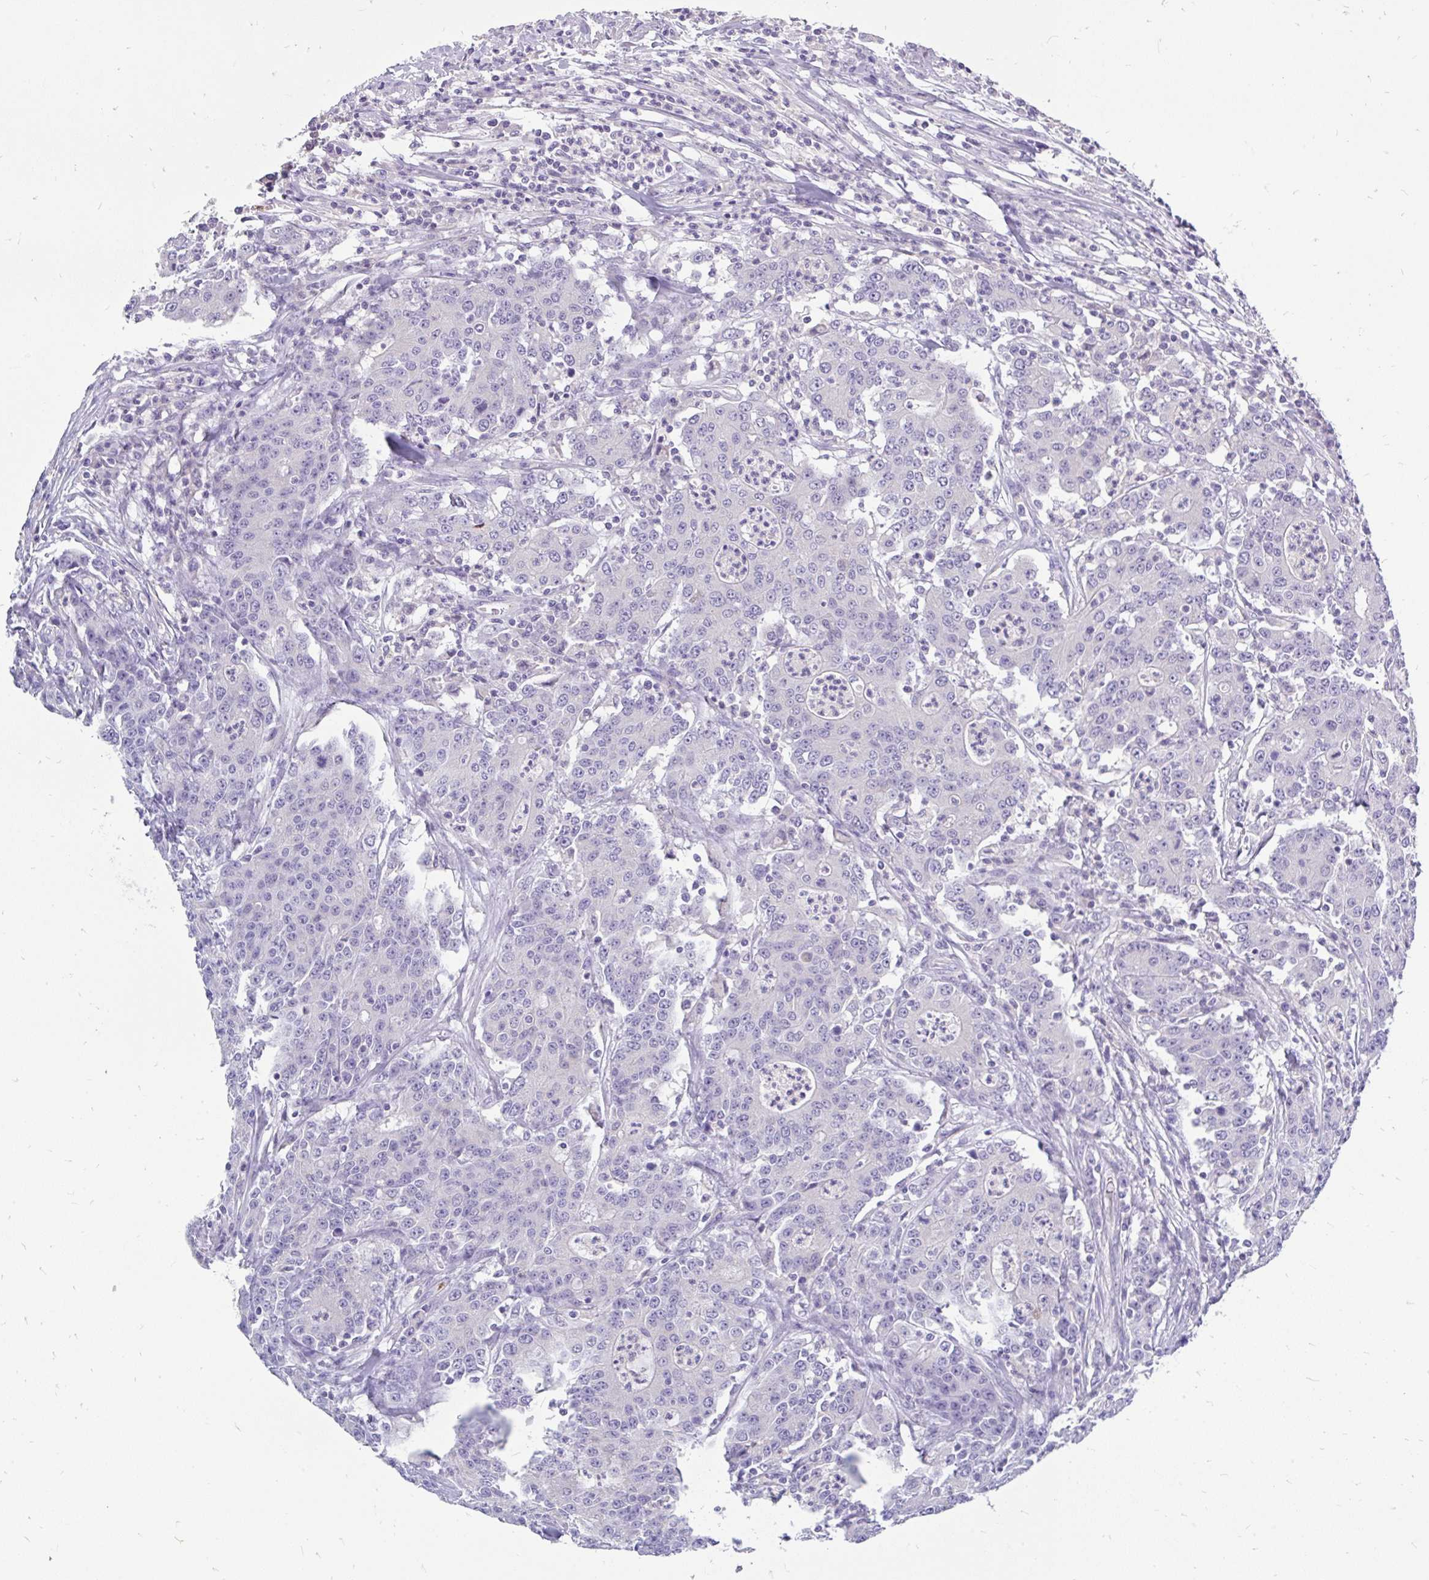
{"staining": {"intensity": "negative", "quantity": "none", "location": "none"}, "tissue": "colorectal cancer", "cell_type": "Tumor cells", "image_type": "cancer", "snomed": [{"axis": "morphology", "description": "Adenocarcinoma, NOS"}, {"axis": "topography", "description": "Colon"}], "caption": "Adenocarcinoma (colorectal) was stained to show a protein in brown. There is no significant expression in tumor cells.", "gene": "INTS5", "patient": {"sex": "male", "age": 83}}